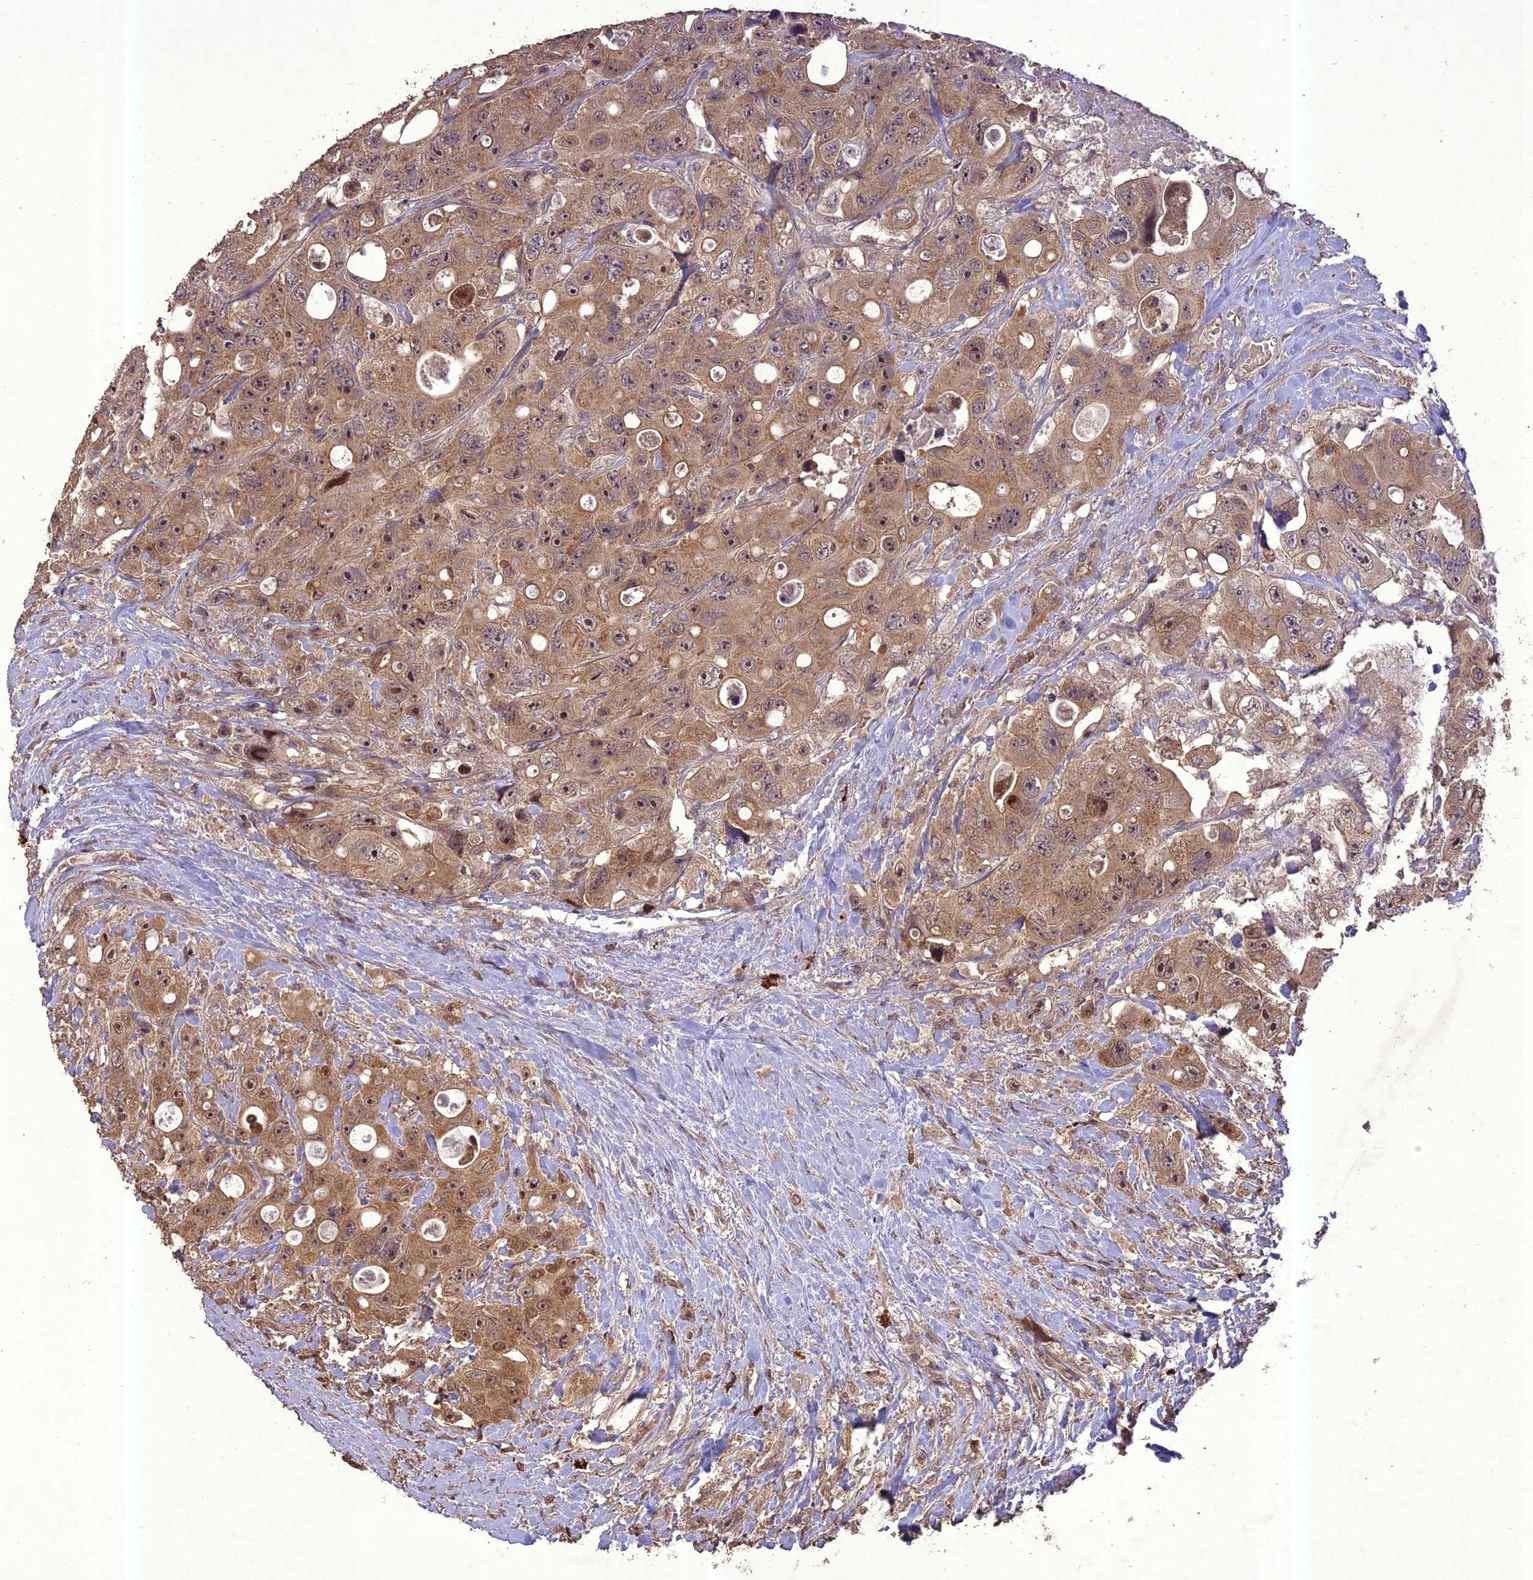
{"staining": {"intensity": "moderate", "quantity": ">75%", "location": "cytoplasmic/membranous,nuclear"}, "tissue": "colorectal cancer", "cell_type": "Tumor cells", "image_type": "cancer", "snomed": [{"axis": "morphology", "description": "Adenocarcinoma, NOS"}, {"axis": "topography", "description": "Colon"}], "caption": "Immunohistochemistry (IHC) of colorectal adenocarcinoma demonstrates medium levels of moderate cytoplasmic/membranous and nuclear expression in about >75% of tumor cells.", "gene": "TIGD7", "patient": {"sex": "female", "age": 46}}